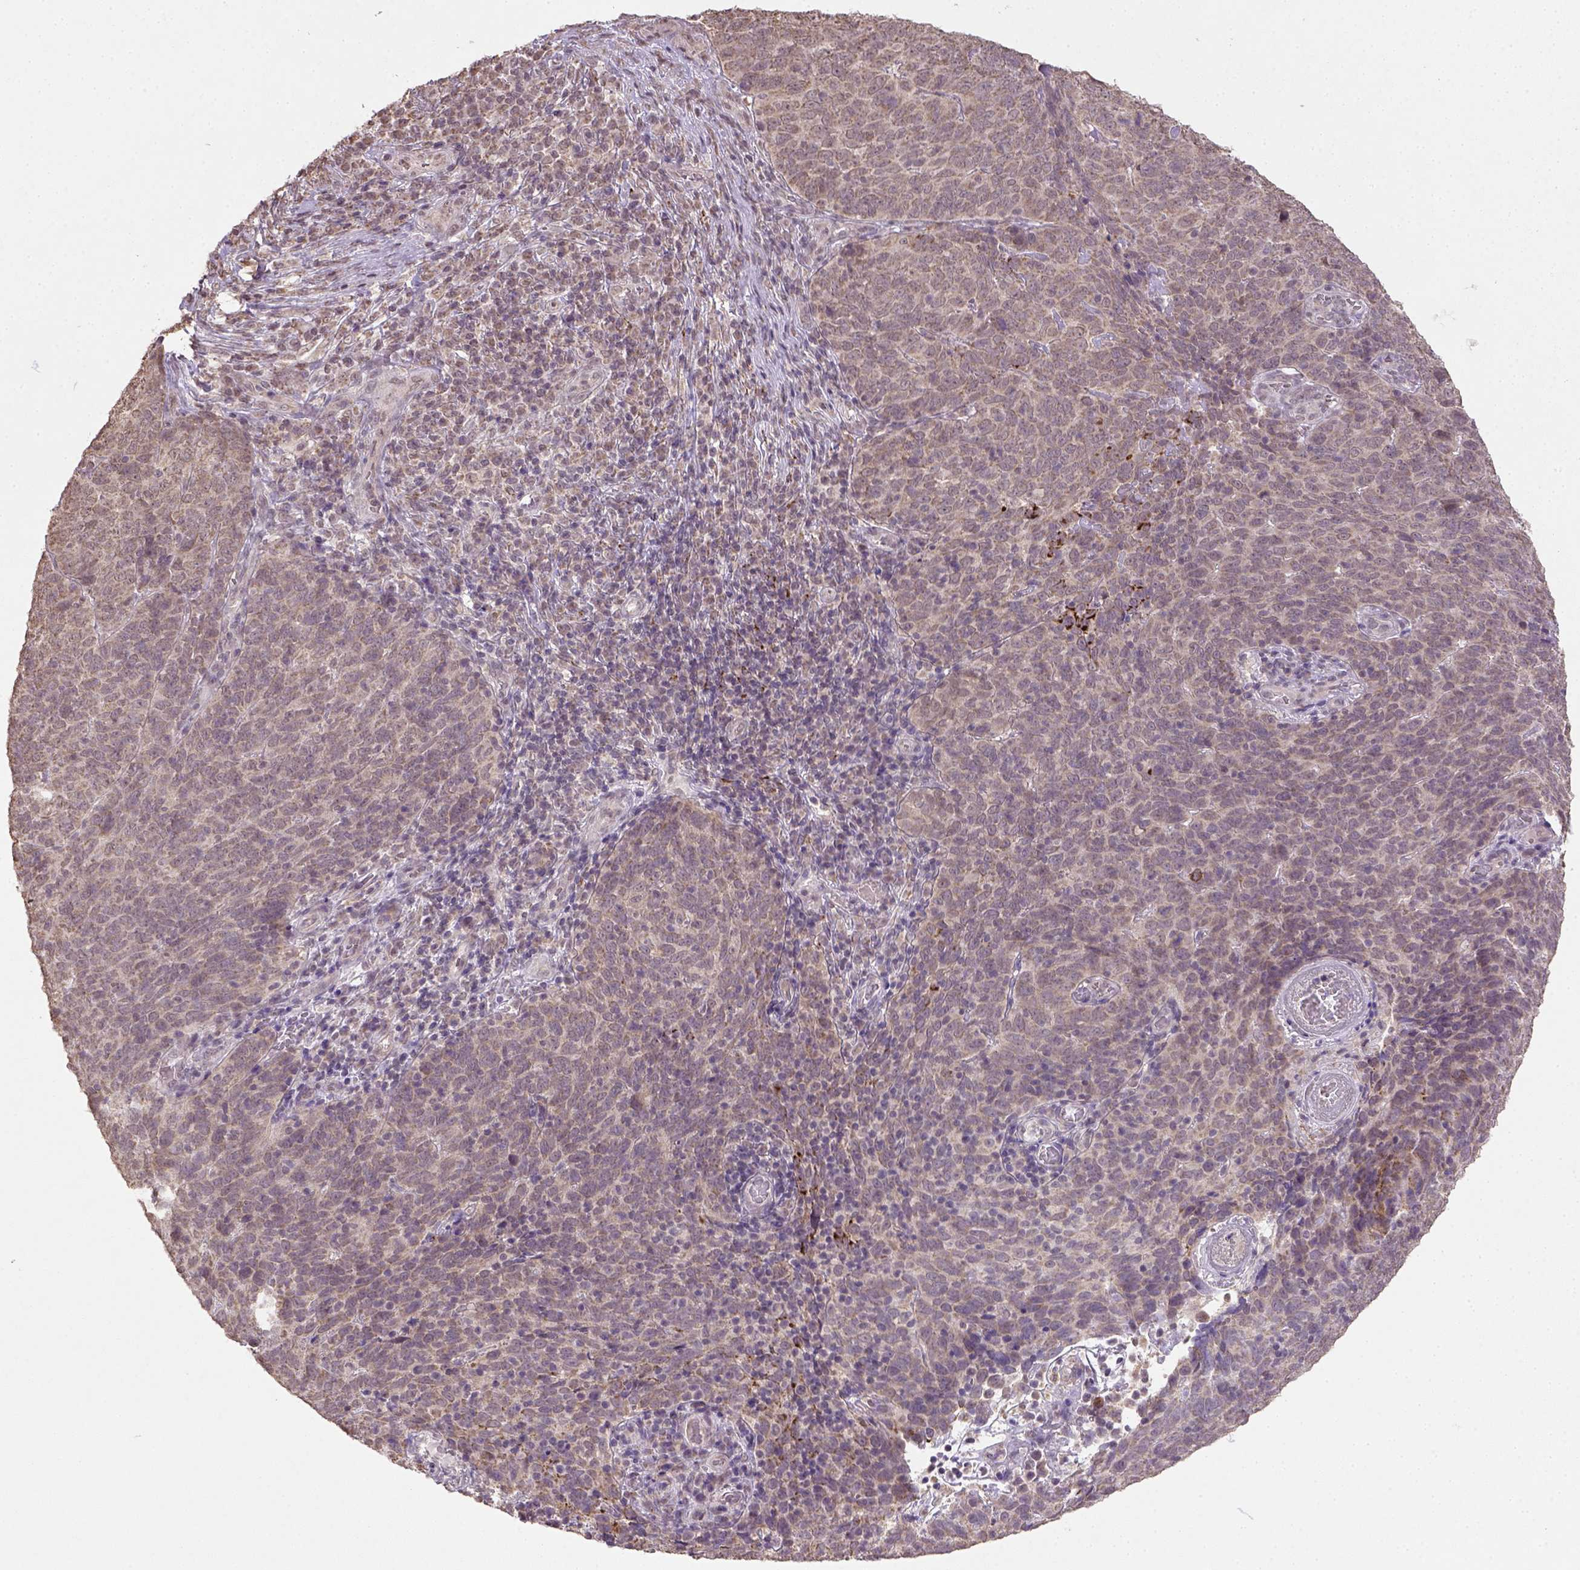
{"staining": {"intensity": "moderate", "quantity": ">75%", "location": "cytoplasmic/membranous"}, "tissue": "skin cancer", "cell_type": "Tumor cells", "image_type": "cancer", "snomed": [{"axis": "morphology", "description": "Squamous cell carcinoma, NOS"}, {"axis": "topography", "description": "Skin"}, {"axis": "topography", "description": "Anal"}], "caption": "Tumor cells demonstrate moderate cytoplasmic/membranous positivity in approximately >75% of cells in skin cancer (squamous cell carcinoma).", "gene": "NUDT10", "patient": {"sex": "female", "age": 51}}